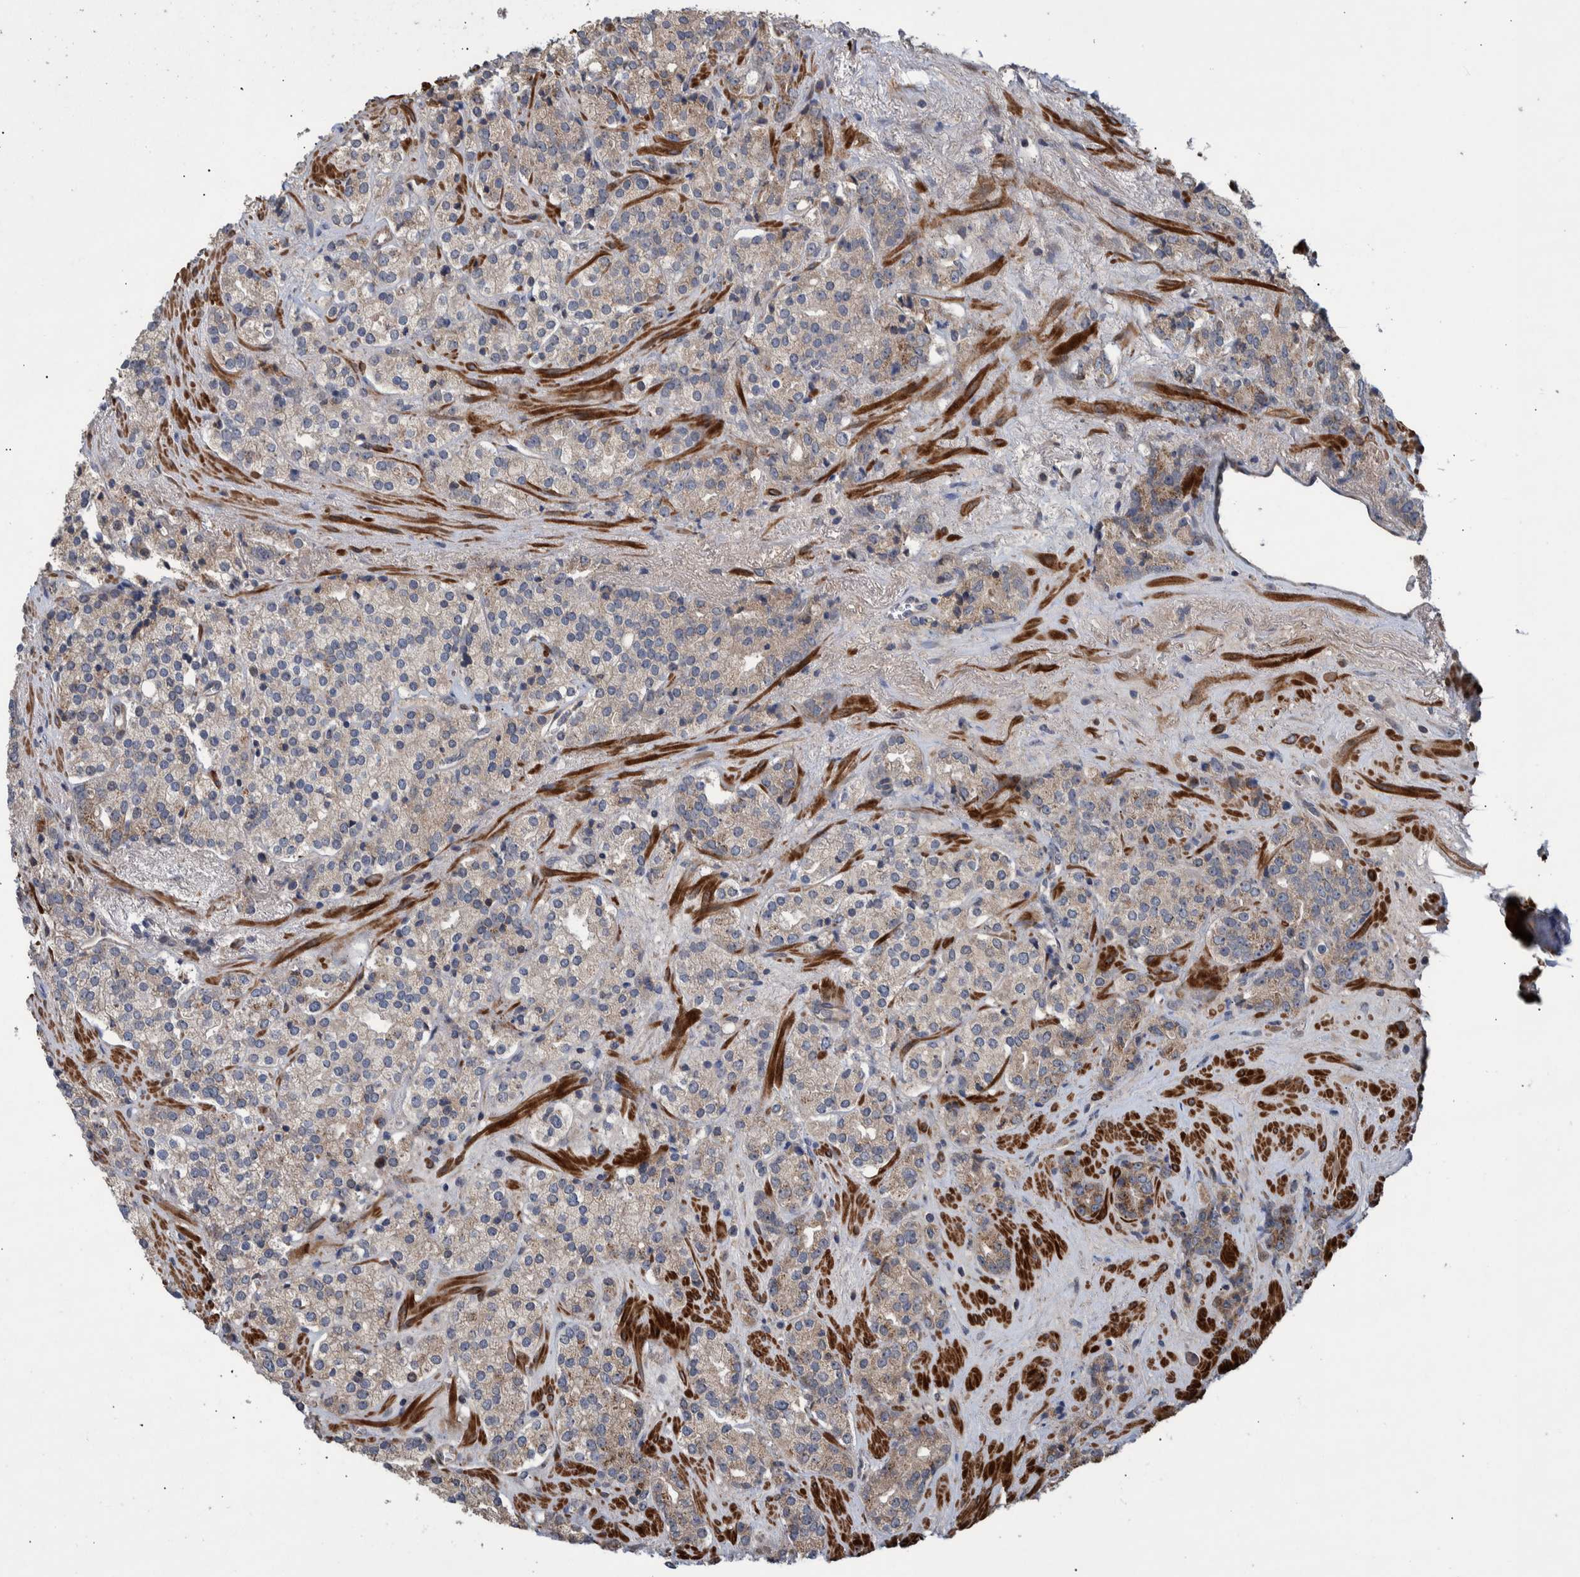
{"staining": {"intensity": "weak", "quantity": ">75%", "location": "cytoplasmic/membranous"}, "tissue": "prostate cancer", "cell_type": "Tumor cells", "image_type": "cancer", "snomed": [{"axis": "morphology", "description": "Adenocarcinoma, High grade"}, {"axis": "topography", "description": "Prostate"}], "caption": "Immunohistochemical staining of prostate cancer demonstrates weak cytoplasmic/membranous protein expression in approximately >75% of tumor cells. Using DAB (brown) and hematoxylin (blue) stains, captured at high magnification using brightfield microscopy.", "gene": "B3GNTL1", "patient": {"sex": "male", "age": 71}}